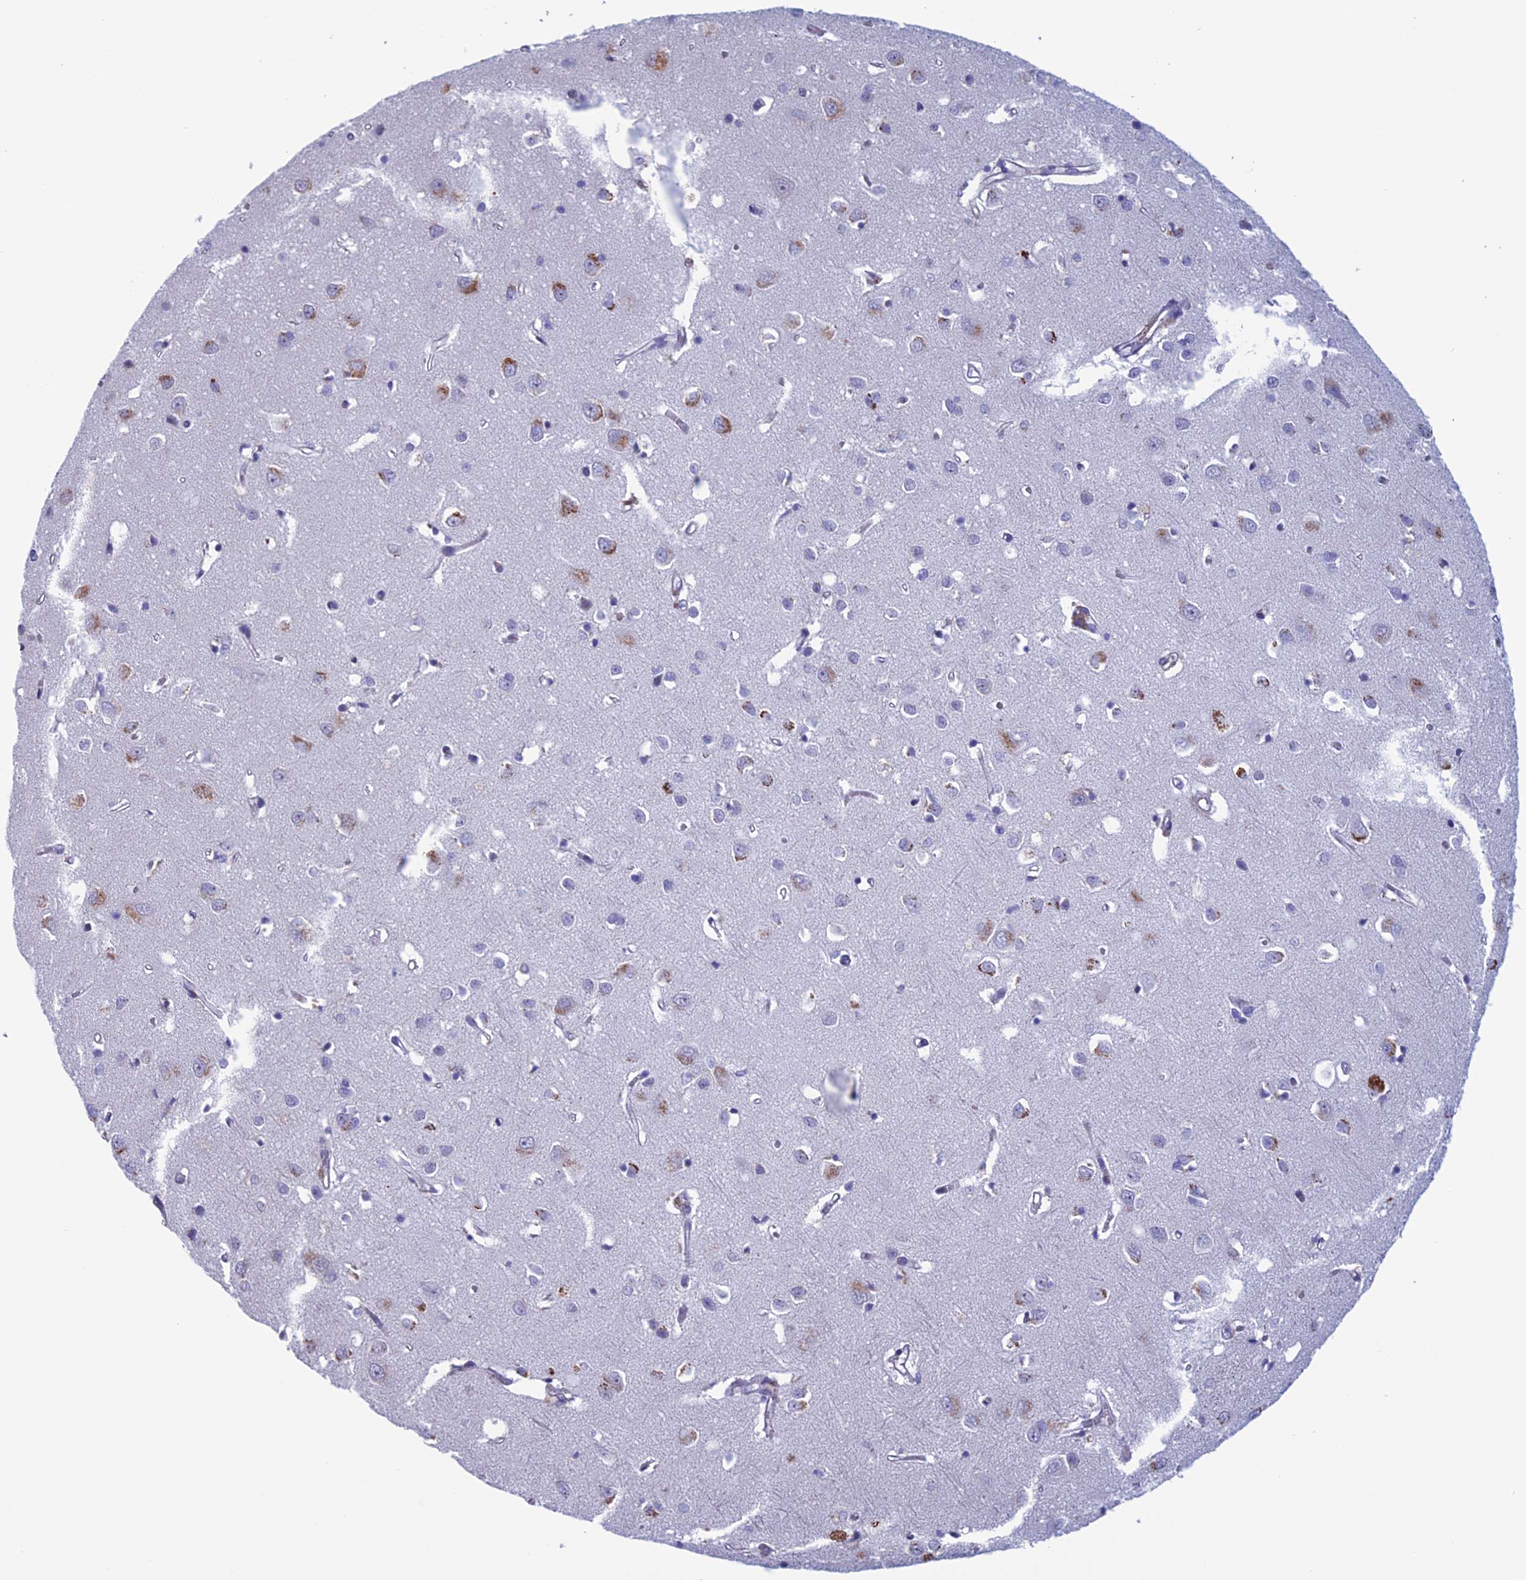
{"staining": {"intensity": "negative", "quantity": "none", "location": "none"}, "tissue": "cerebral cortex", "cell_type": "Endothelial cells", "image_type": "normal", "snomed": [{"axis": "morphology", "description": "Normal tissue, NOS"}, {"axis": "topography", "description": "Cerebral cortex"}], "caption": "This is an IHC photomicrograph of normal human cerebral cortex. There is no expression in endothelial cells.", "gene": "SLC1A6", "patient": {"sex": "female", "age": 64}}